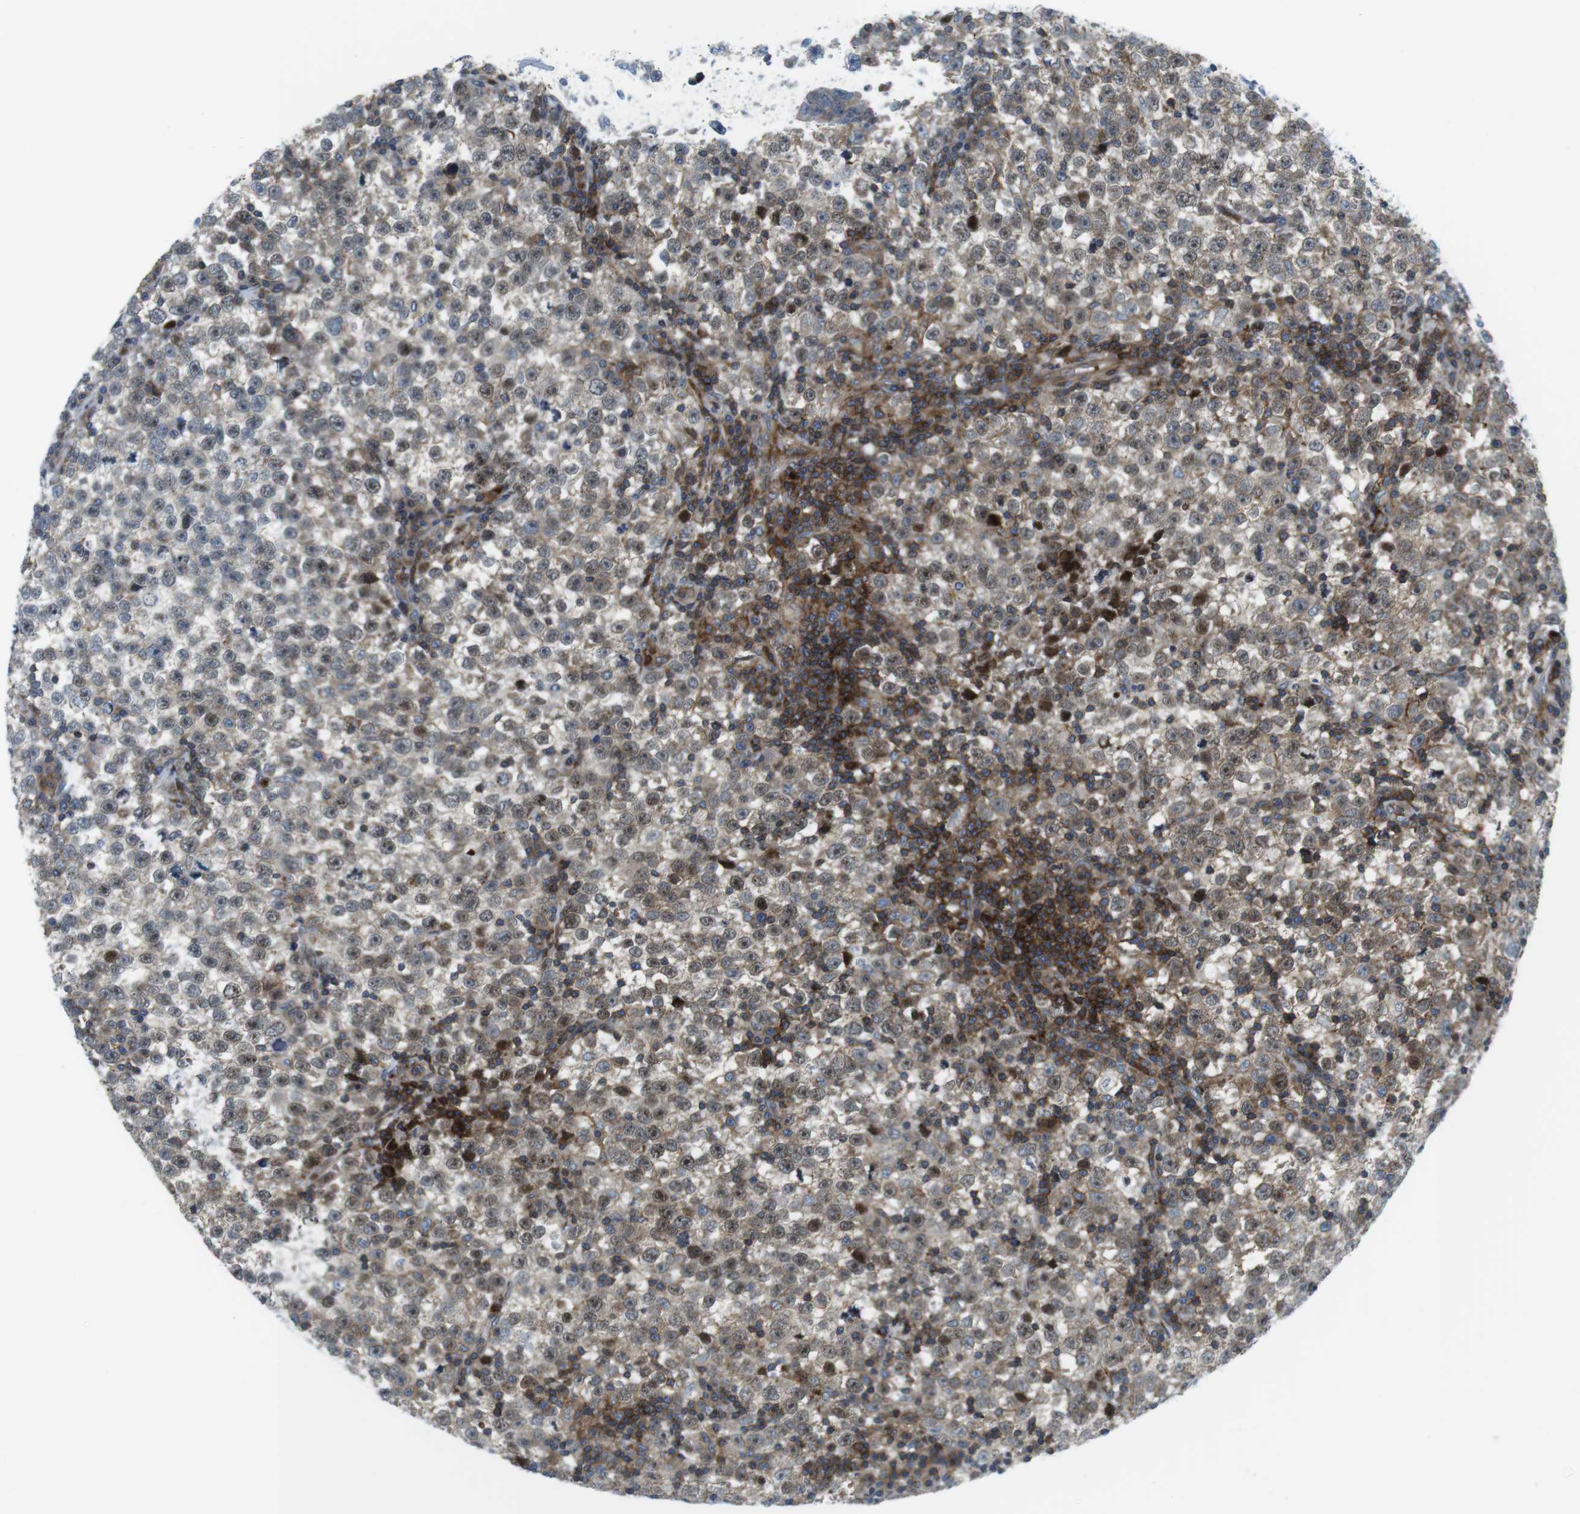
{"staining": {"intensity": "moderate", "quantity": "25%-75%", "location": "cytoplasmic/membranous,nuclear"}, "tissue": "testis cancer", "cell_type": "Tumor cells", "image_type": "cancer", "snomed": [{"axis": "morphology", "description": "Seminoma, NOS"}, {"axis": "topography", "description": "Testis"}], "caption": "Testis cancer stained with DAB (3,3'-diaminobenzidine) IHC exhibits medium levels of moderate cytoplasmic/membranous and nuclear positivity in about 25%-75% of tumor cells. (DAB IHC with brightfield microscopy, high magnification).", "gene": "CUL7", "patient": {"sex": "male", "age": 43}}